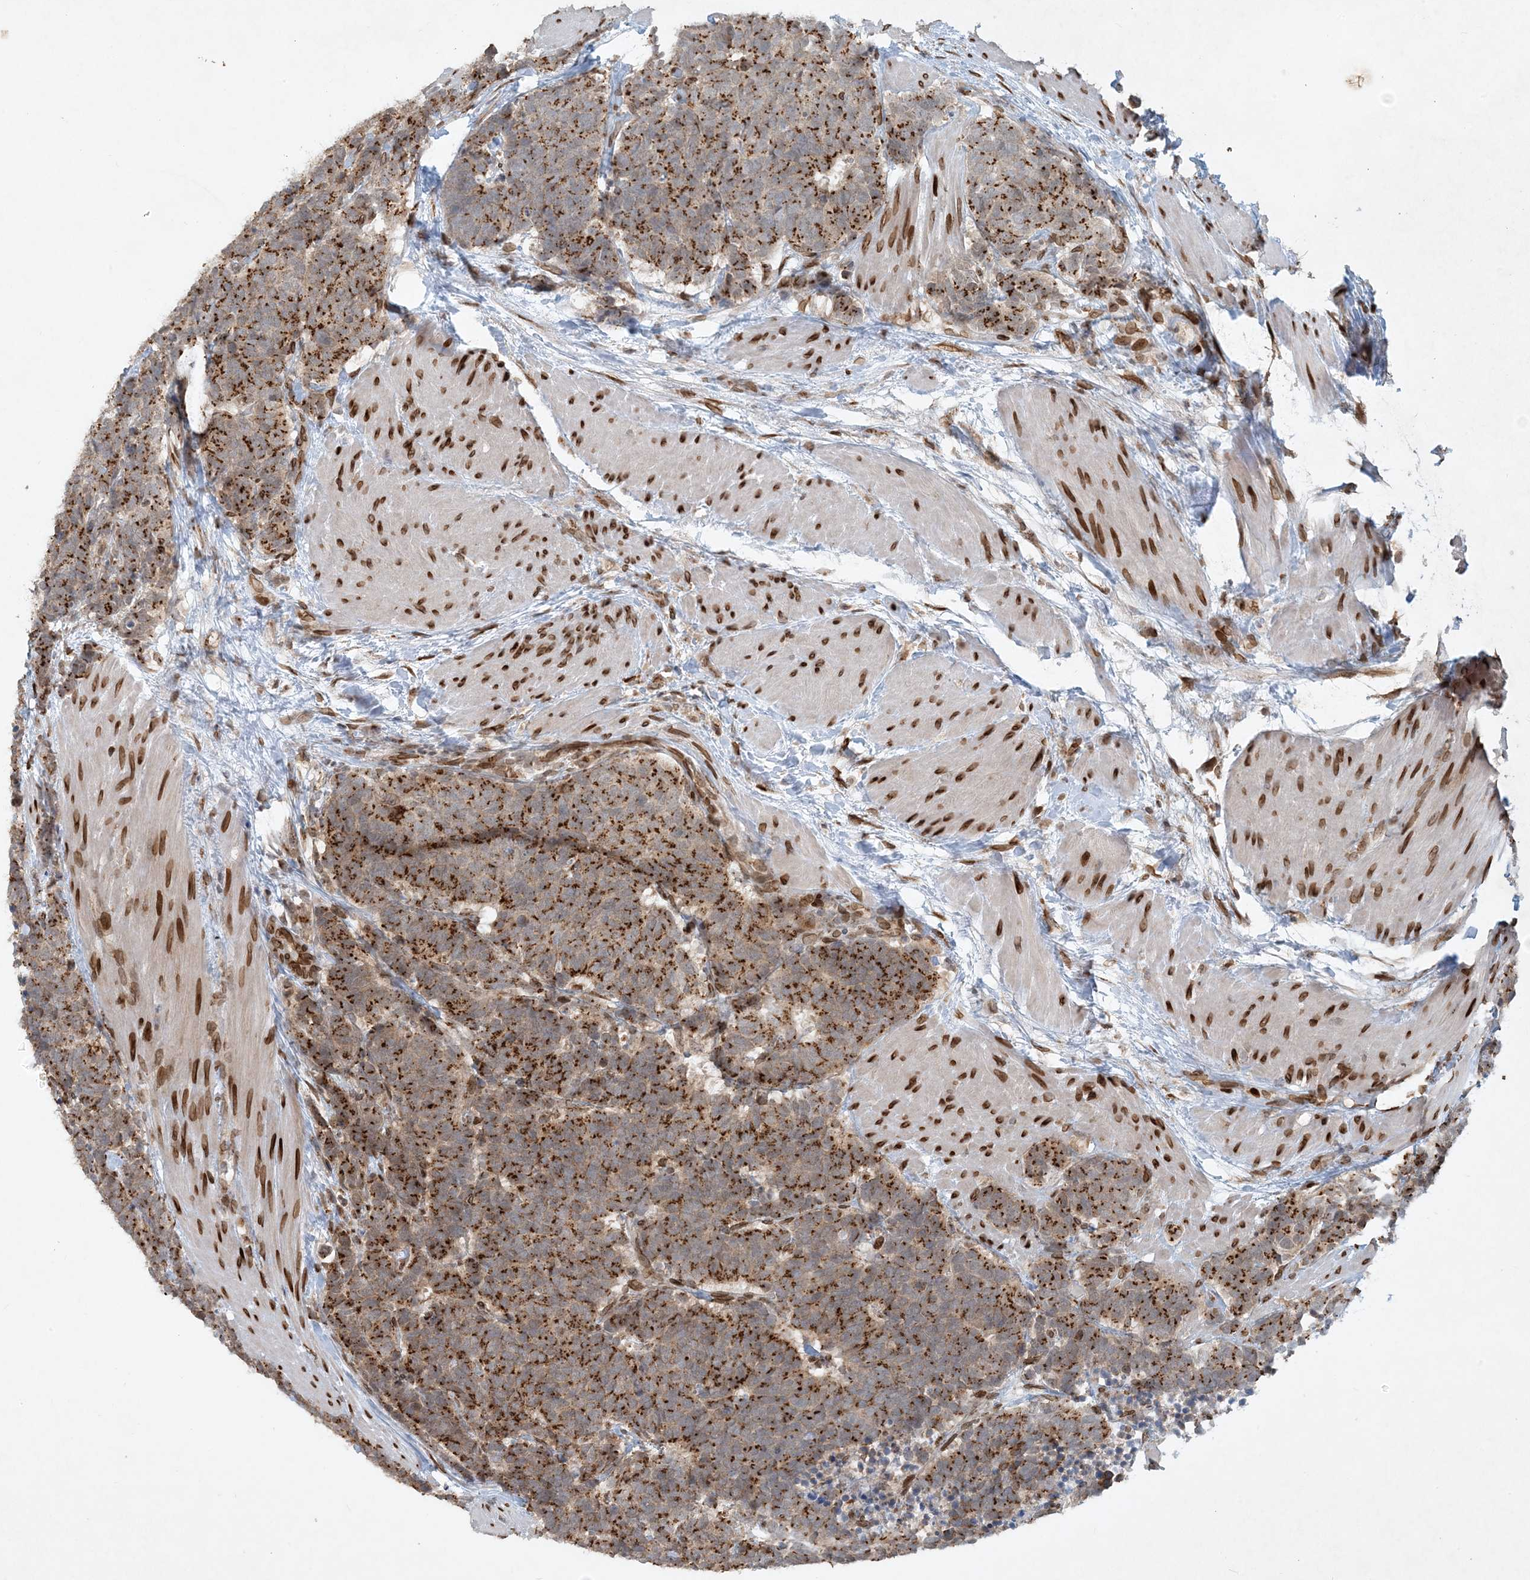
{"staining": {"intensity": "strong", "quantity": ">75%", "location": "cytoplasmic/membranous"}, "tissue": "carcinoid", "cell_type": "Tumor cells", "image_type": "cancer", "snomed": [{"axis": "morphology", "description": "Carcinoma, NOS"}, {"axis": "morphology", "description": "Carcinoid, malignant, NOS"}, {"axis": "topography", "description": "Urinary bladder"}], "caption": "Carcinoid was stained to show a protein in brown. There is high levels of strong cytoplasmic/membranous positivity in approximately >75% of tumor cells. (Brightfield microscopy of DAB IHC at high magnification).", "gene": "SLC35A2", "patient": {"sex": "male", "age": 57}}